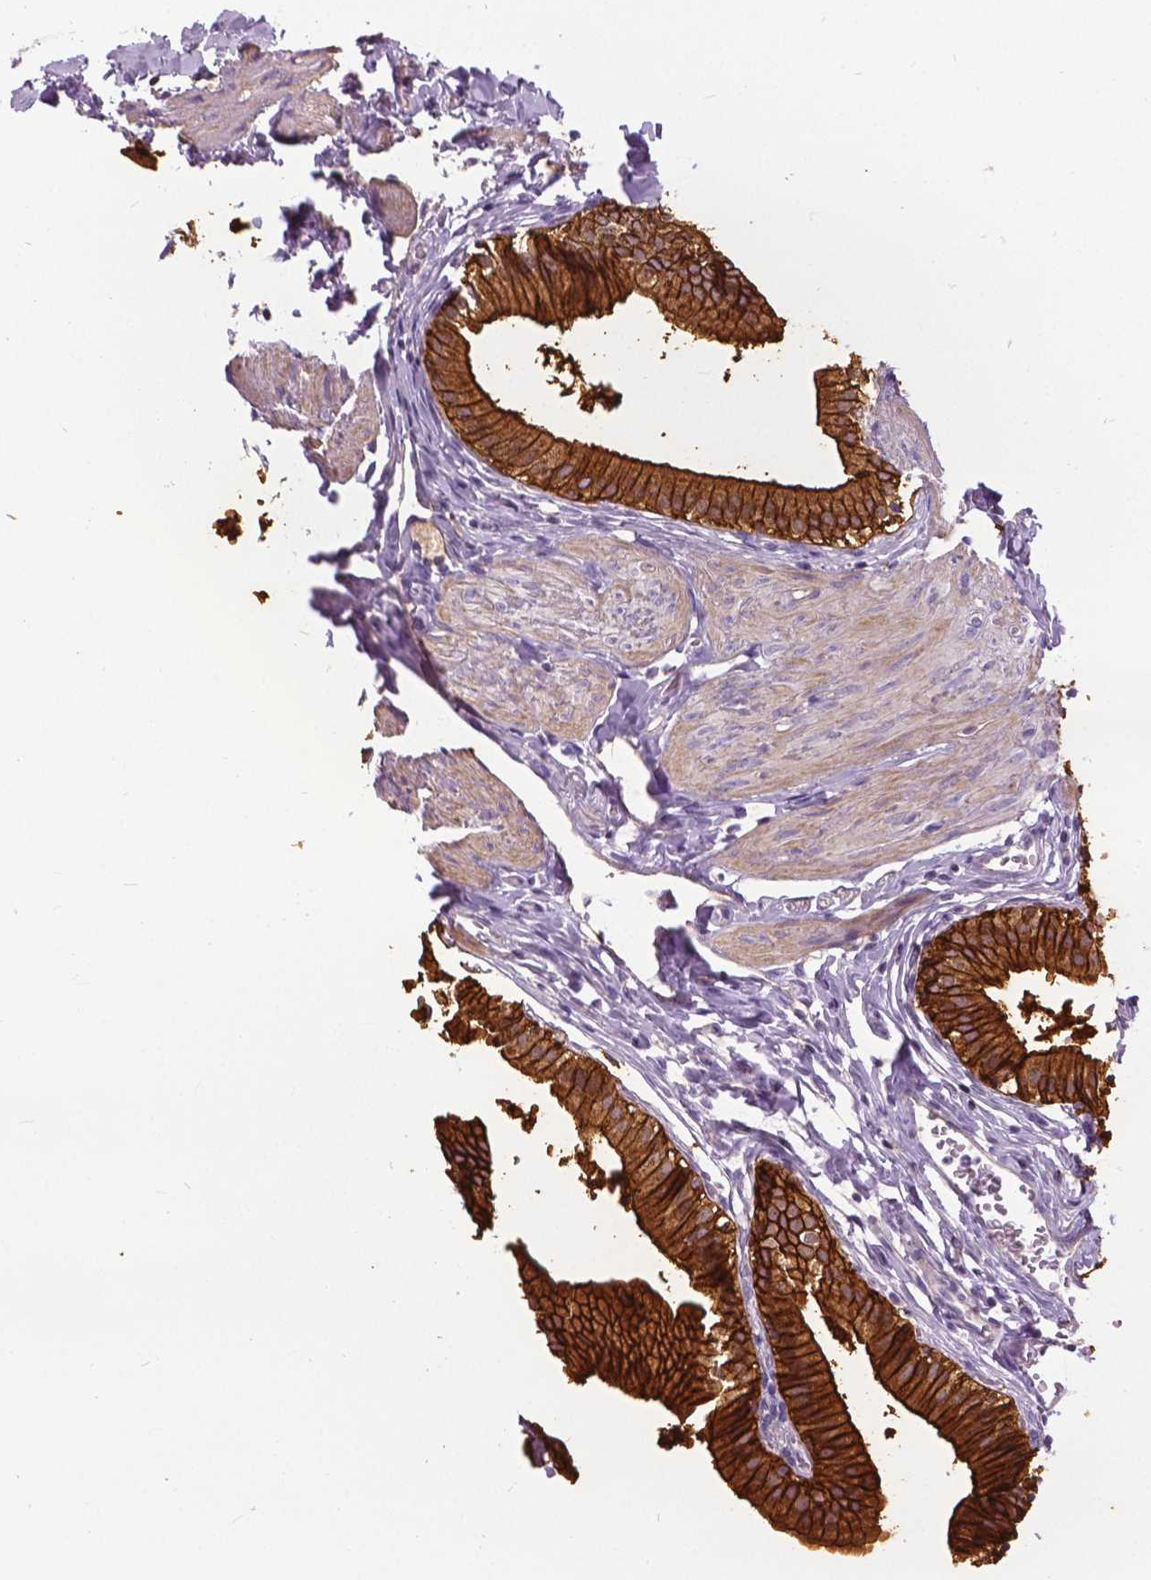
{"staining": {"intensity": "strong", "quantity": ">75%", "location": "cytoplasmic/membranous"}, "tissue": "gallbladder", "cell_type": "Glandular cells", "image_type": "normal", "snomed": [{"axis": "morphology", "description": "Normal tissue, NOS"}, {"axis": "topography", "description": "Gallbladder"}], "caption": "Protein staining reveals strong cytoplasmic/membranous staining in approximately >75% of glandular cells in benign gallbladder. Using DAB (brown) and hematoxylin (blue) stains, captured at high magnification using brightfield microscopy.", "gene": "ANXA13", "patient": {"sex": "female", "age": 47}}